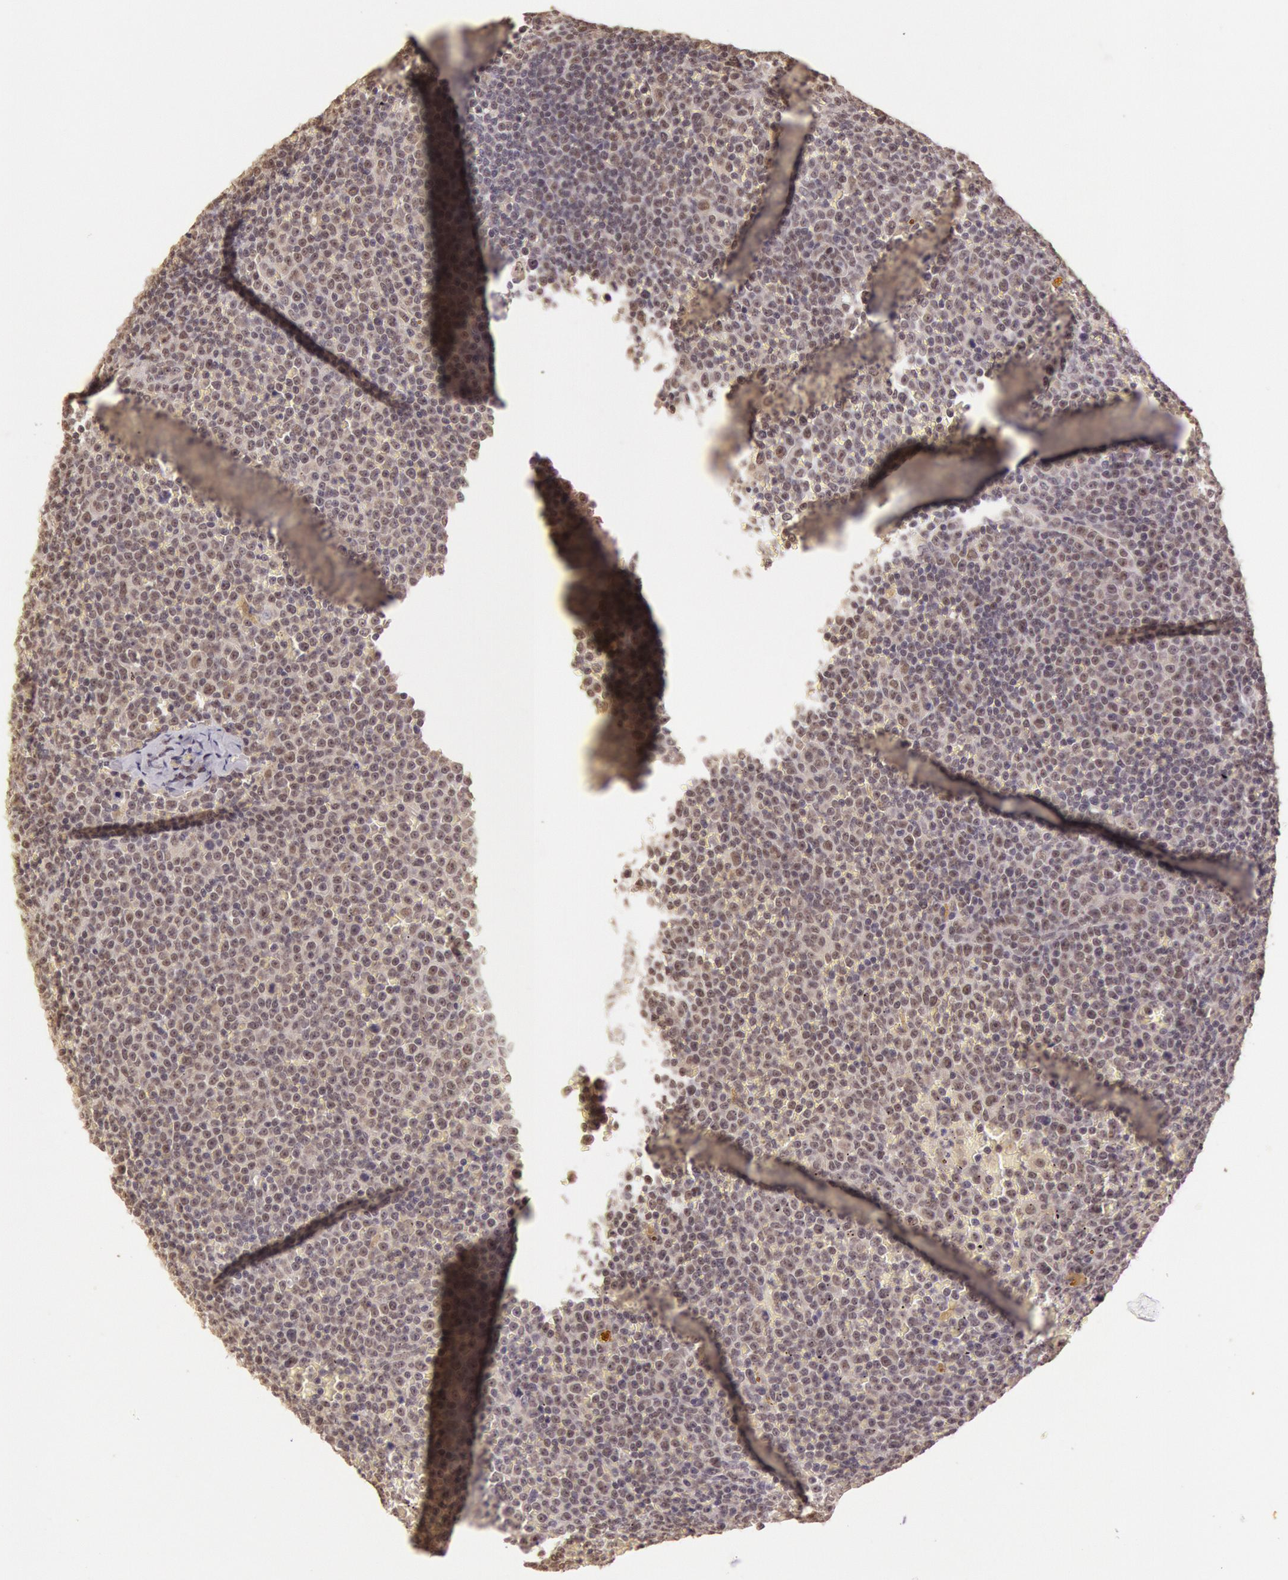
{"staining": {"intensity": "negative", "quantity": "none", "location": "none"}, "tissue": "lymphoma", "cell_type": "Tumor cells", "image_type": "cancer", "snomed": [{"axis": "morphology", "description": "Malignant lymphoma, non-Hodgkin's type, Low grade"}, {"axis": "topography", "description": "Lymph node"}], "caption": "Immunohistochemistry photomicrograph of neoplastic tissue: low-grade malignant lymphoma, non-Hodgkin's type stained with DAB (3,3'-diaminobenzidine) displays no significant protein expression in tumor cells.", "gene": "RTL10", "patient": {"sex": "male", "age": 50}}